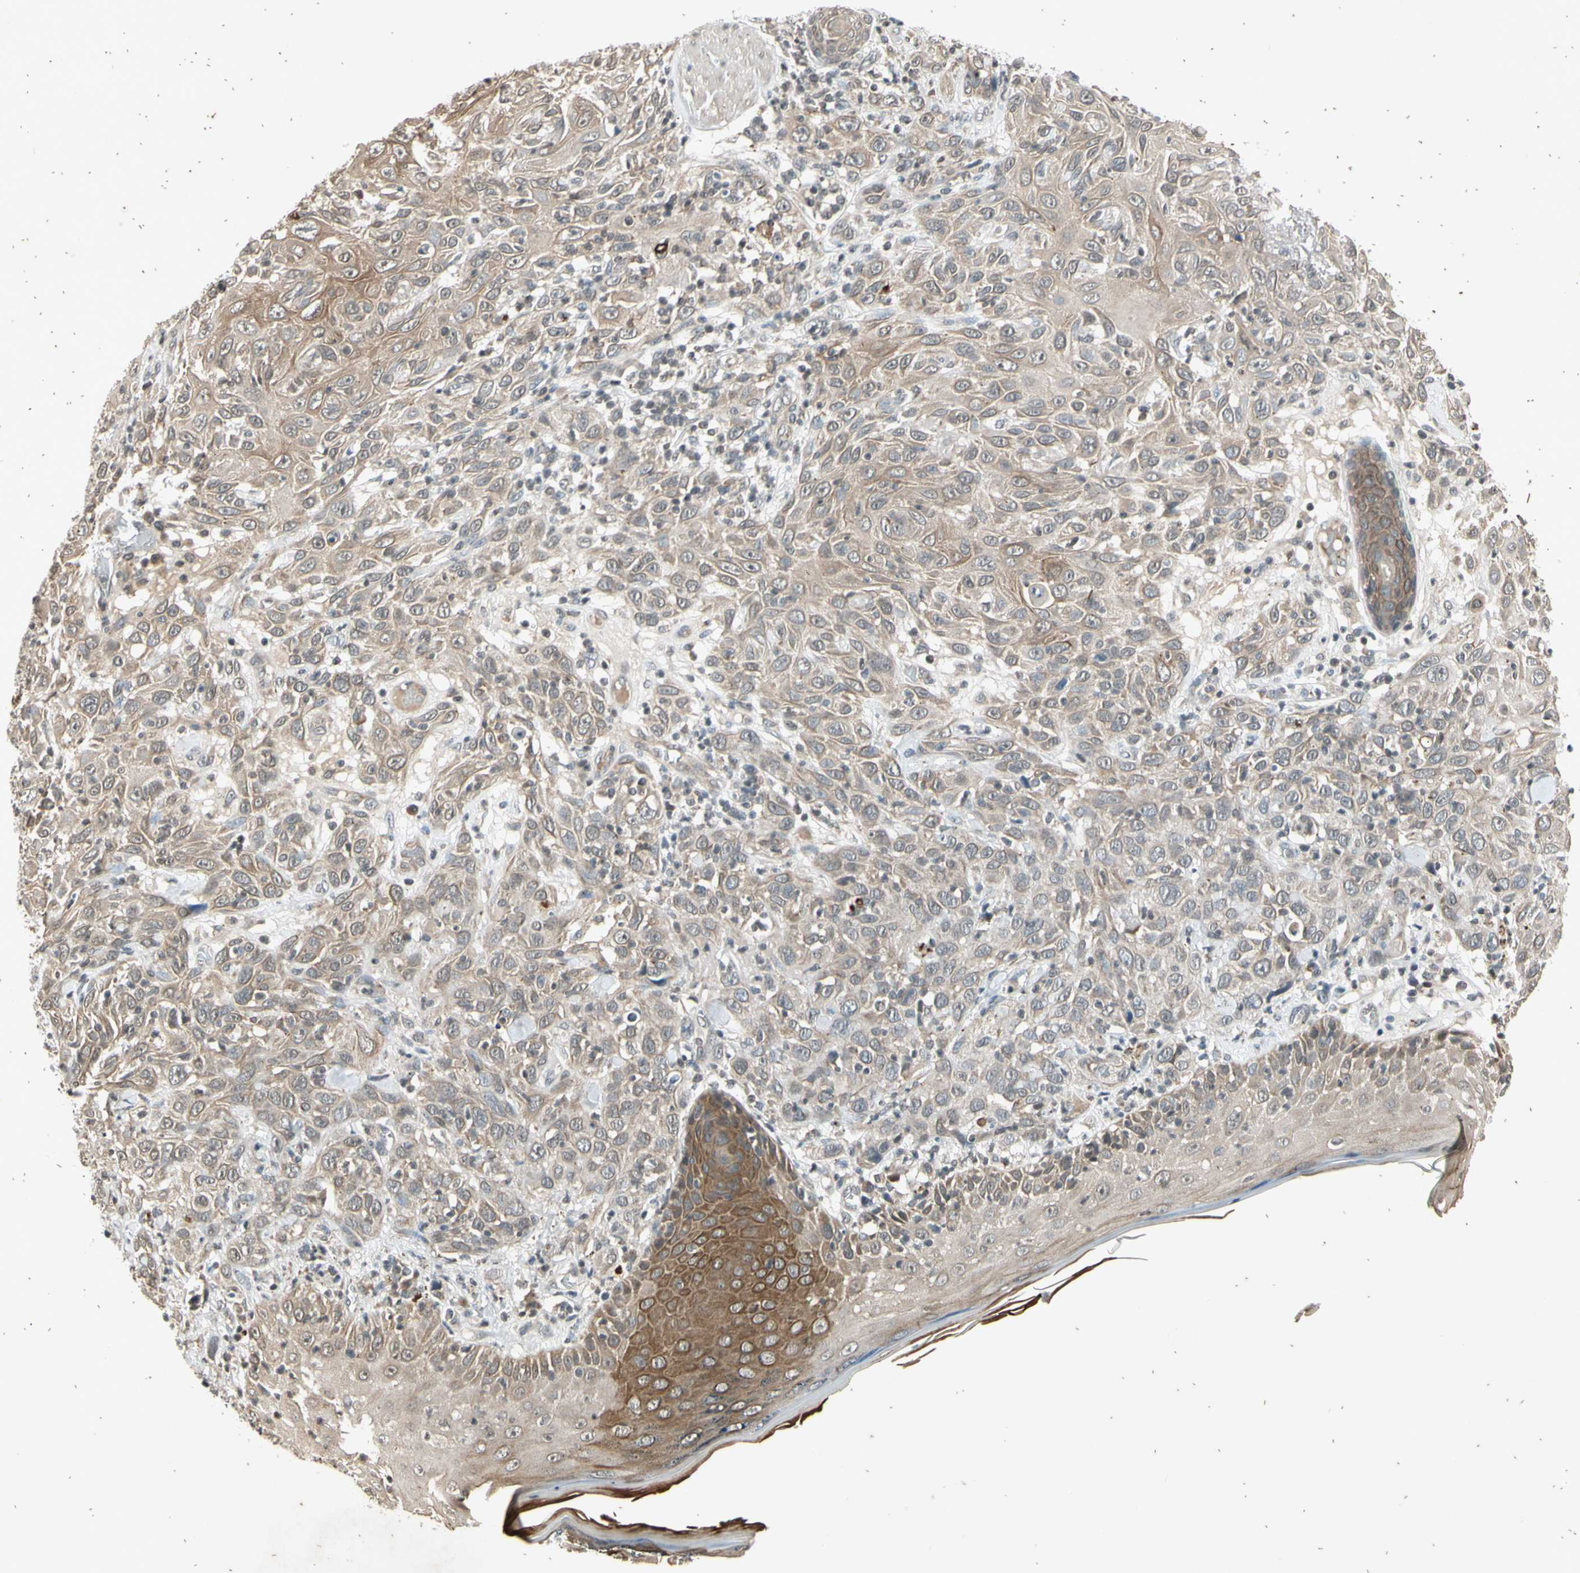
{"staining": {"intensity": "weak", "quantity": ">75%", "location": "cytoplasmic/membranous"}, "tissue": "skin cancer", "cell_type": "Tumor cells", "image_type": "cancer", "snomed": [{"axis": "morphology", "description": "Squamous cell carcinoma, NOS"}, {"axis": "topography", "description": "Skin"}], "caption": "Tumor cells exhibit low levels of weak cytoplasmic/membranous expression in approximately >75% of cells in skin cancer.", "gene": "EFNB2", "patient": {"sex": "female", "age": 88}}